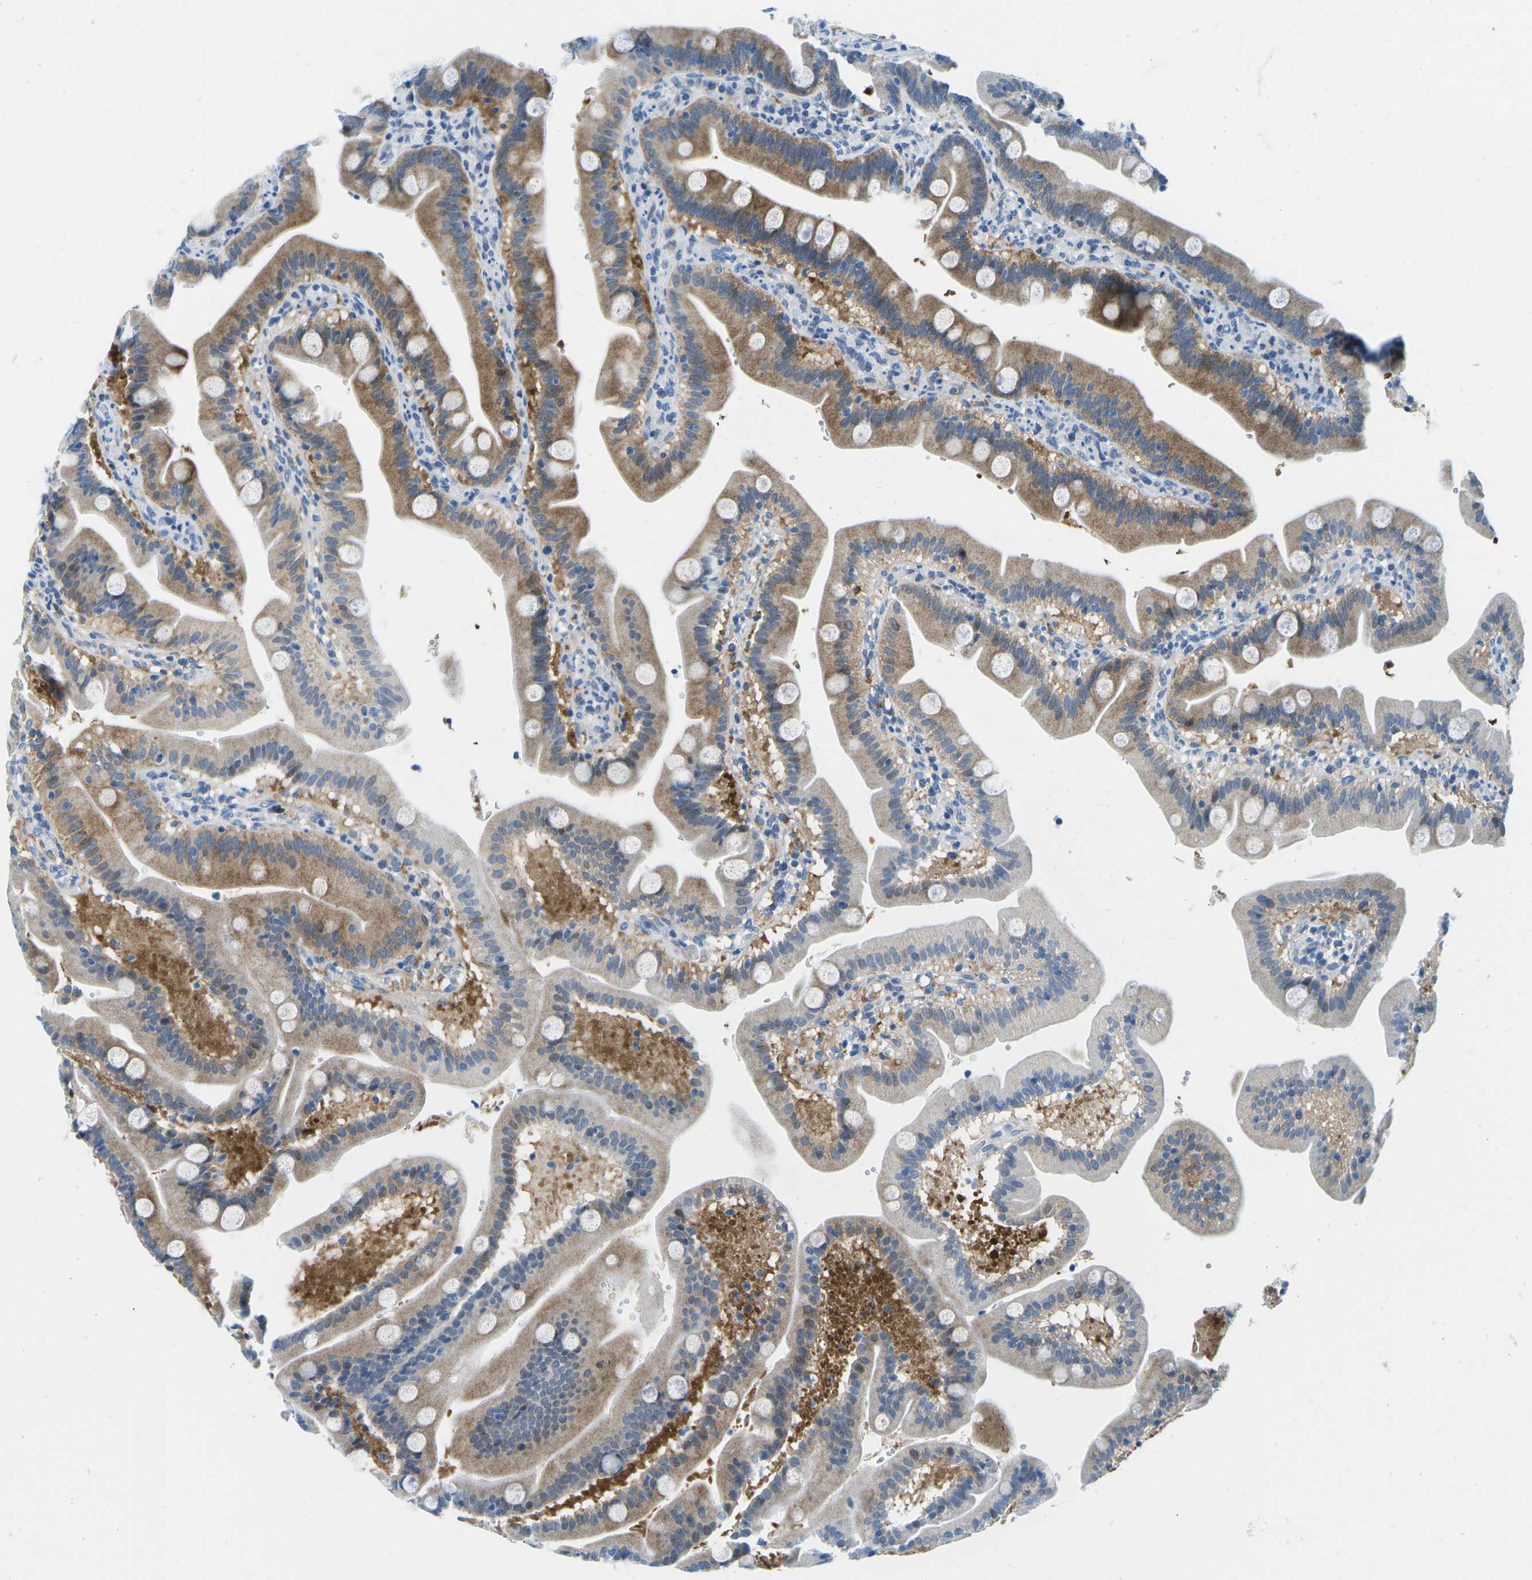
{"staining": {"intensity": "moderate", "quantity": "25%-75%", "location": "cytoplasmic/membranous"}, "tissue": "duodenum", "cell_type": "Glandular cells", "image_type": "normal", "snomed": [{"axis": "morphology", "description": "Normal tissue, NOS"}, {"axis": "topography", "description": "Duodenum"}], "caption": "DAB (3,3'-diaminobenzidine) immunohistochemical staining of normal duodenum displays moderate cytoplasmic/membranous protein staining in about 25%-75% of glandular cells. The staining was performed using DAB (3,3'-diaminobenzidine), with brown indicating positive protein expression. Nuclei are stained blue with hematoxylin.", "gene": "CFB", "patient": {"sex": "male", "age": 54}}